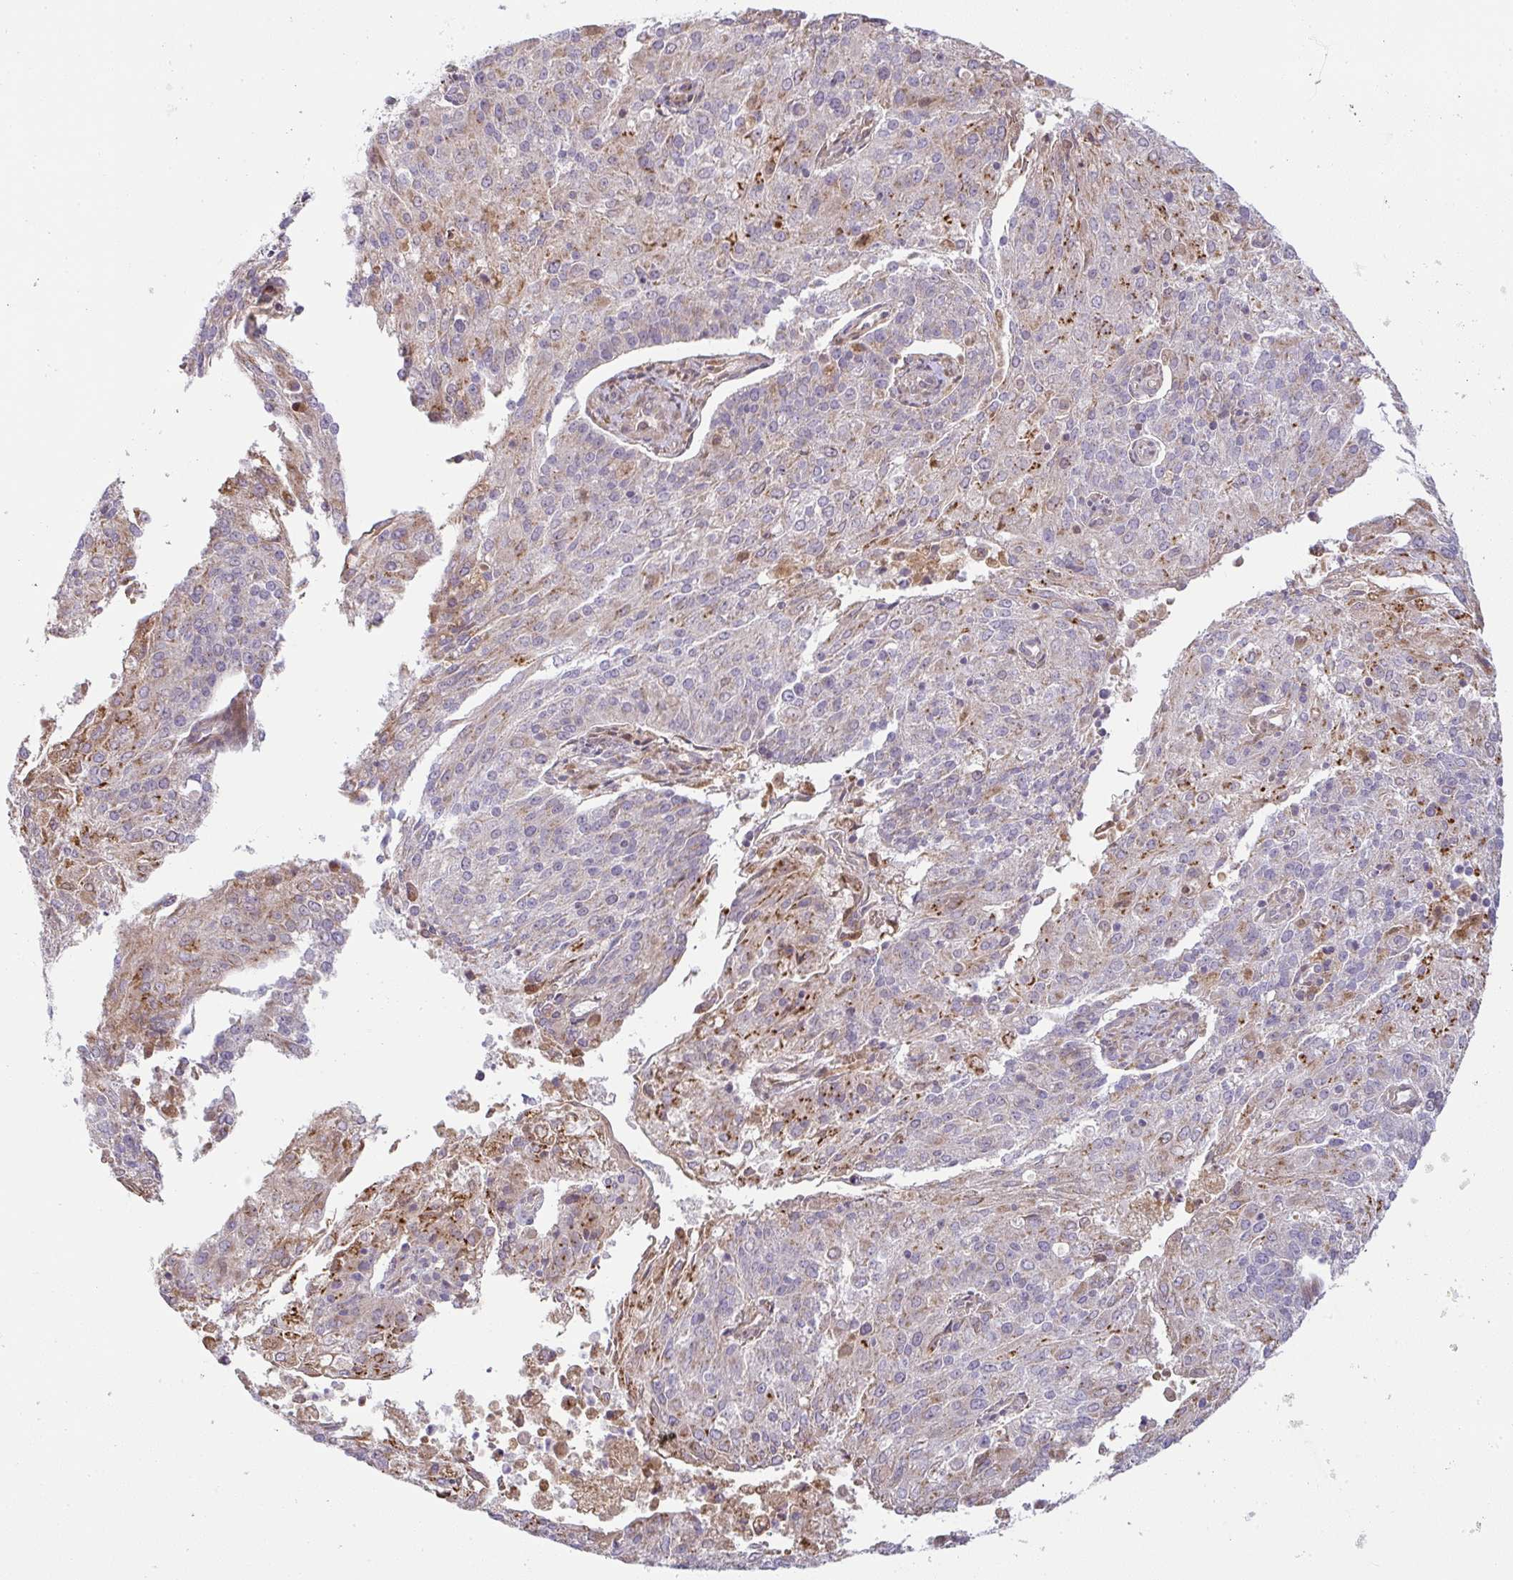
{"staining": {"intensity": "weak", "quantity": "25%-75%", "location": "cytoplasmic/membranous"}, "tissue": "endometrial cancer", "cell_type": "Tumor cells", "image_type": "cancer", "snomed": [{"axis": "morphology", "description": "Adenocarcinoma, NOS"}, {"axis": "topography", "description": "Endometrium"}], "caption": "A low amount of weak cytoplasmic/membranous expression is identified in approximately 25%-75% of tumor cells in endometrial adenocarcinoma tissue. (Stains: DAB (3,3'-diaminobenzidine) in brown, nuclei in blue, Microscopy: brightfield microscopy at high magnification).", "gene": "MOB1A", "patient": {"sex": "female", "age": 82}}